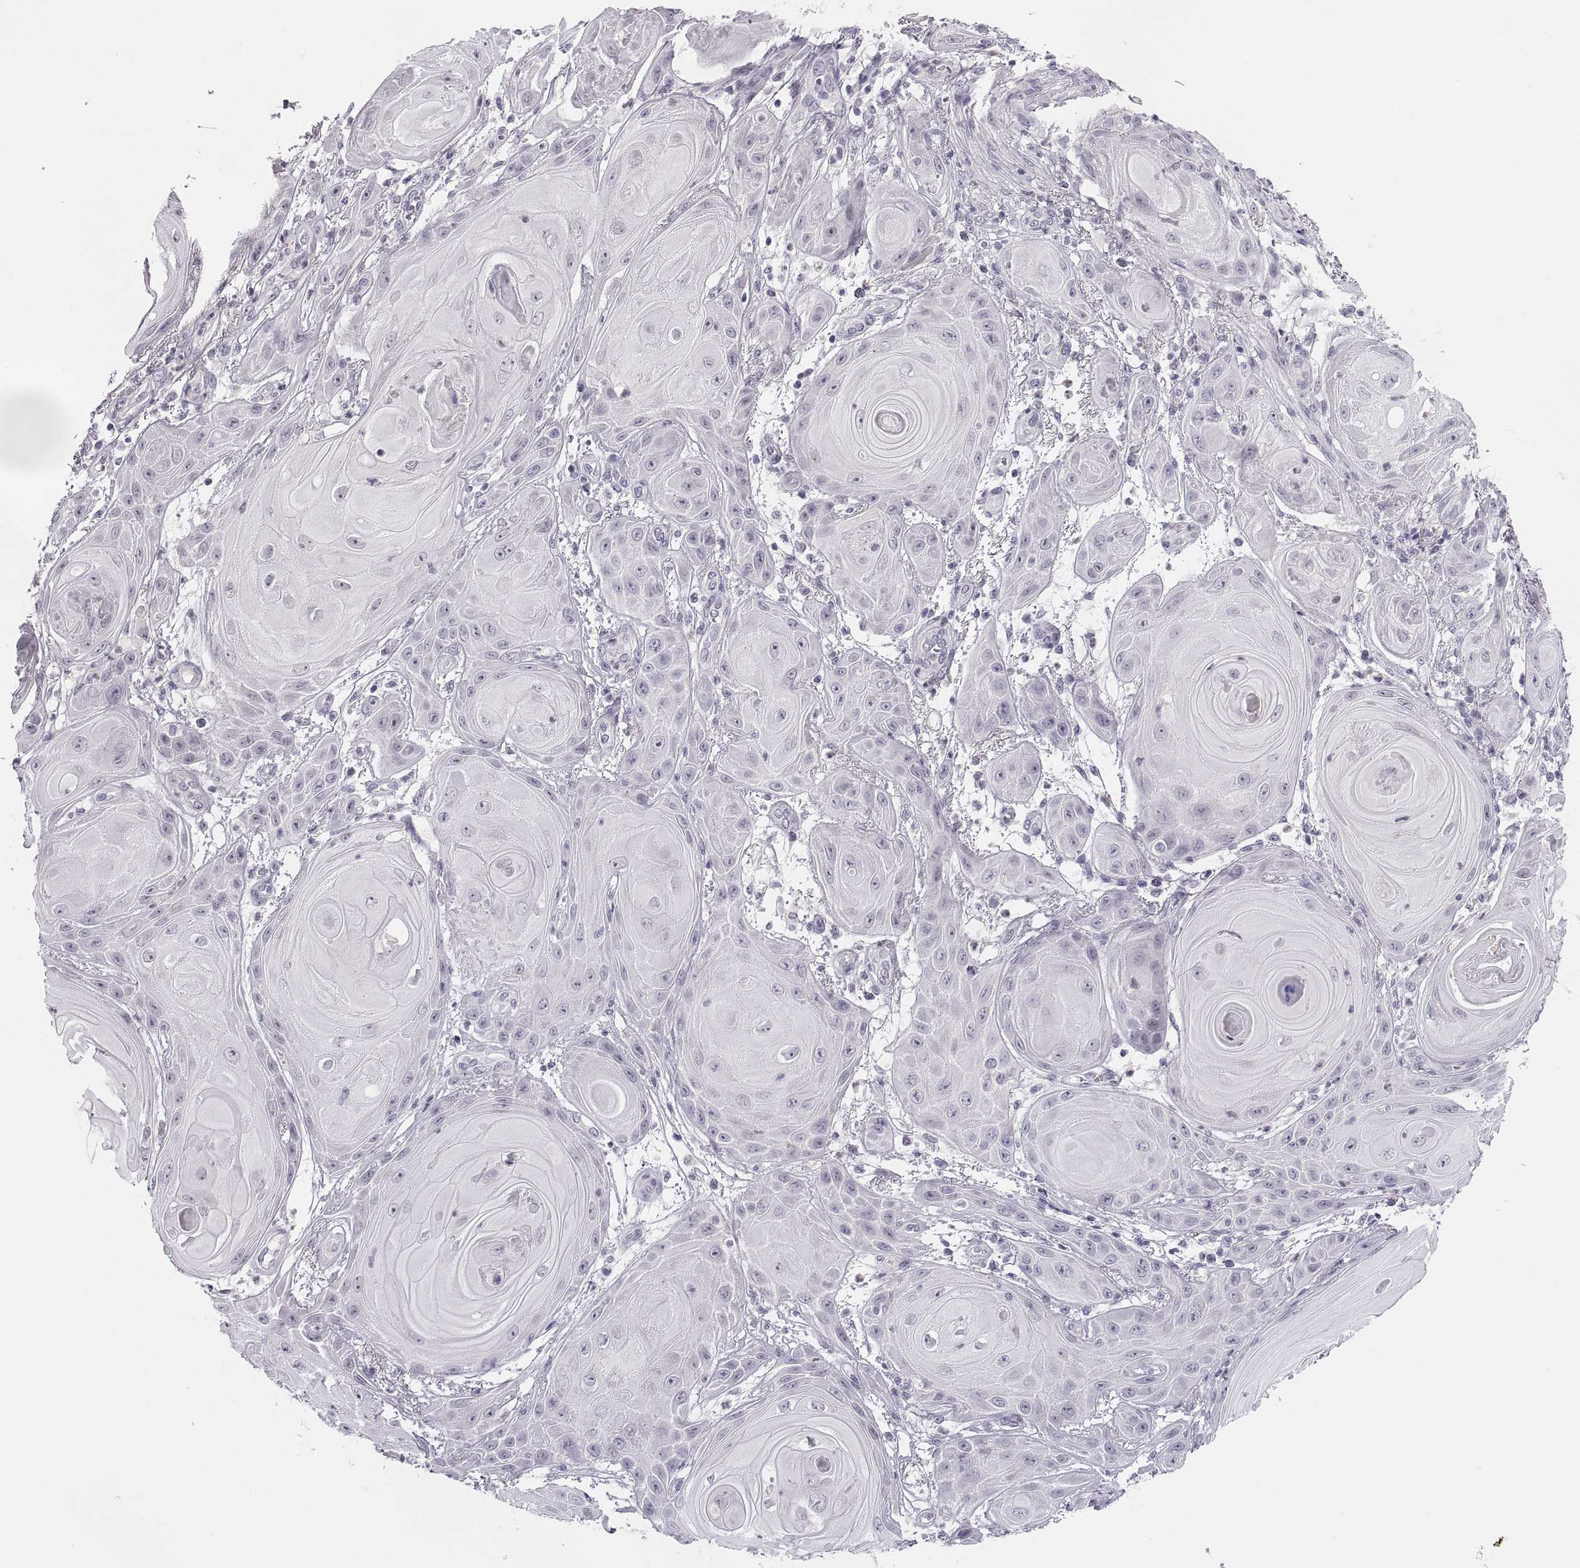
{"staining": {"intensity": "negative", "quantity": "none", "location": "none"}, "tissue": "skin cancer", "cell_type": "Tumor cells", "image_type": "cancer", "snomed": [{"axis": "morphology", "description": "Squamous cell carcinoma, NOS"}, {"axis": "topography", "description": "Skin"}], "caption": "This is an immunohistochemistry histopathology image of skin squamous cell carcinoma. There is no staining in tumor cells.", "gene": "C3orf22", "patient": {"sex": "male", "age": 62}}